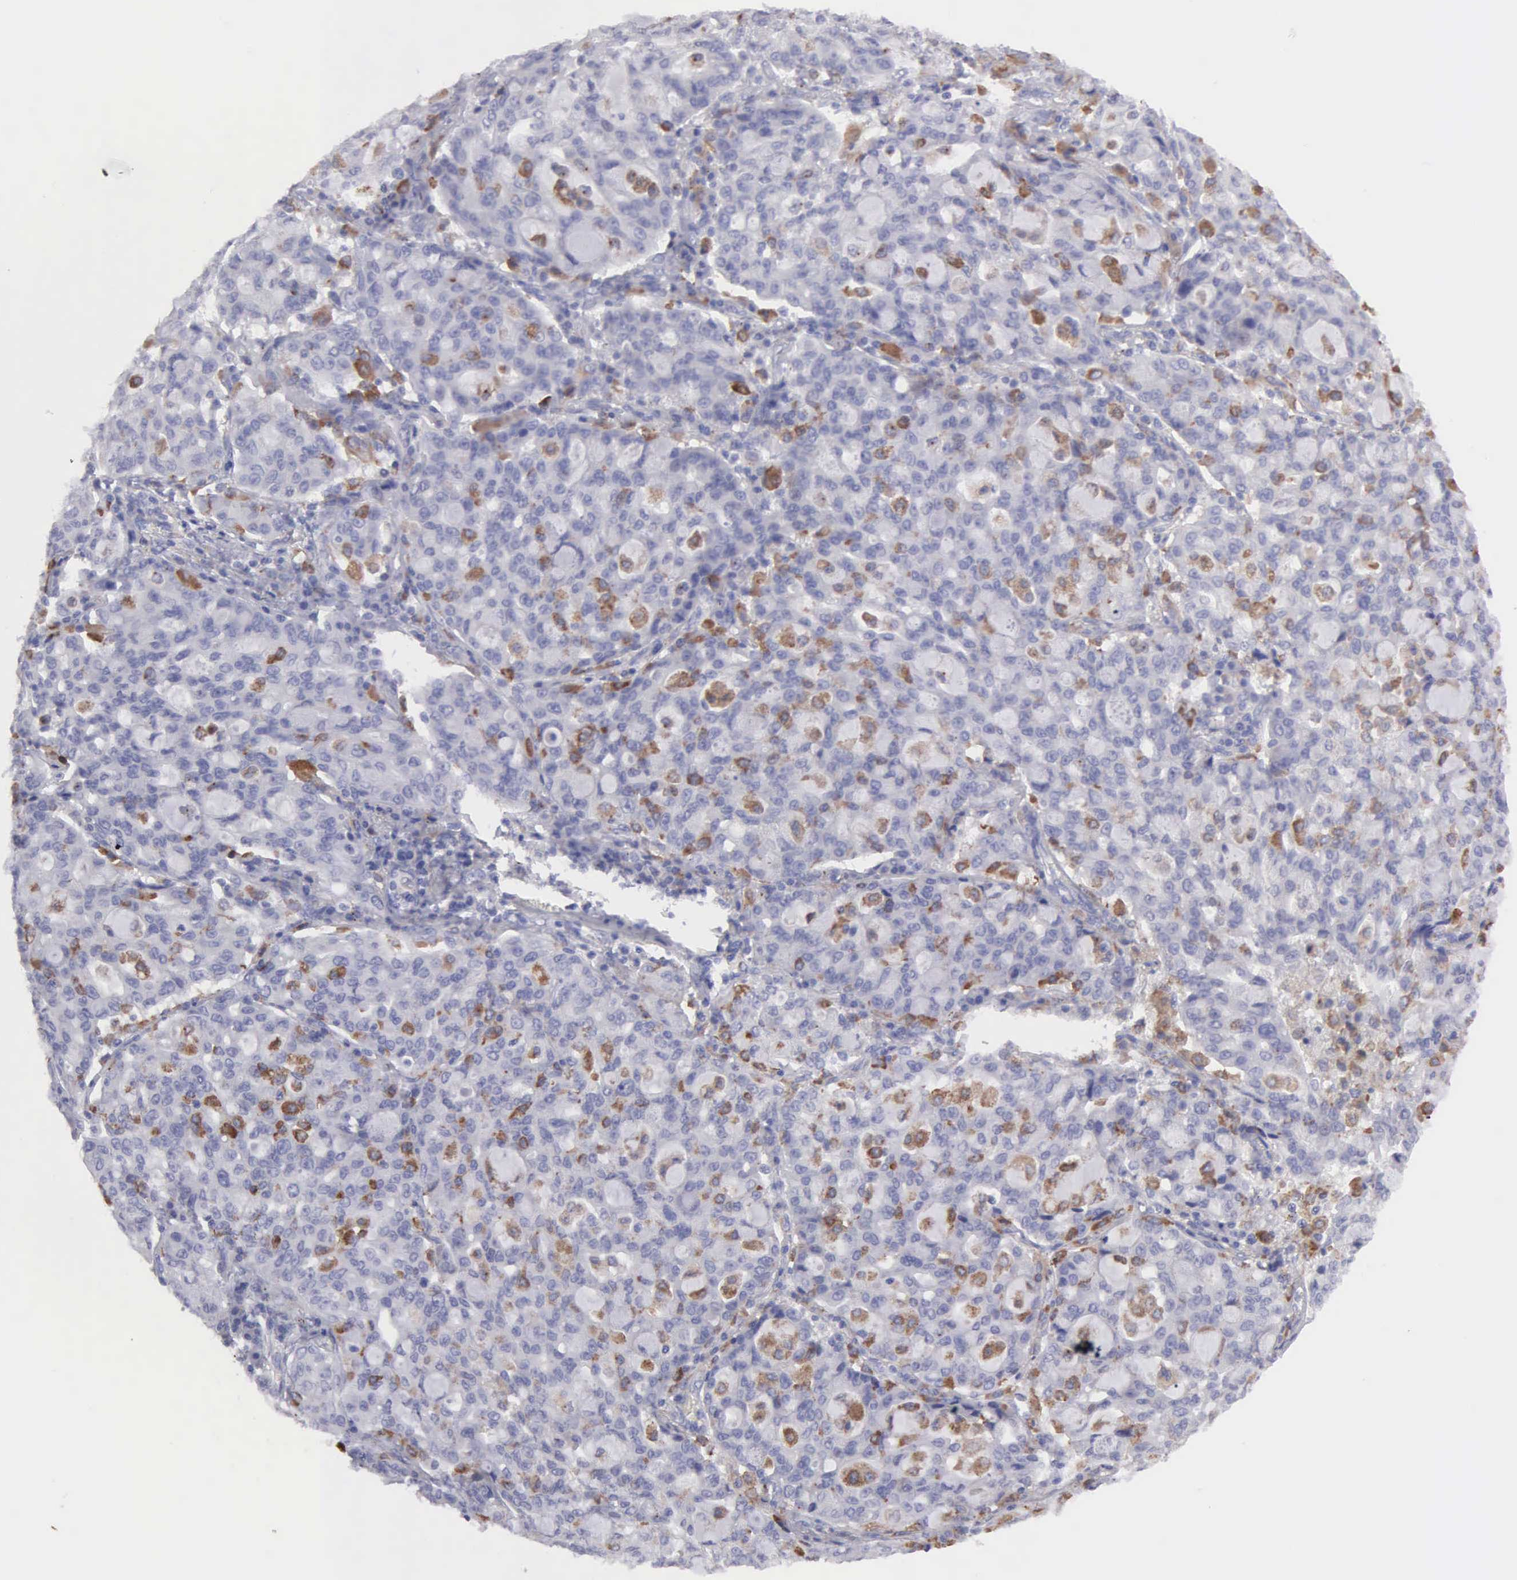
{"staining": {"intensity": "weak", "quantity": "<25%", "location": "cytoplasmic/membranous"}, "tissue": "lung cancer", "cell_type": "Tumor cells", "image_type": "cancer", "snomed": [{"axis": "morphology", "description": "Adenocarcinoma, NOS"}, {"axis": "topography", "description": "Lung"}], "caption": "Micrograph shows no significant protein expression in tumor cells of adenocarcinoma (lung).", "gene": "TYRP1", "patient": {"sex": "female", "age": 44}}